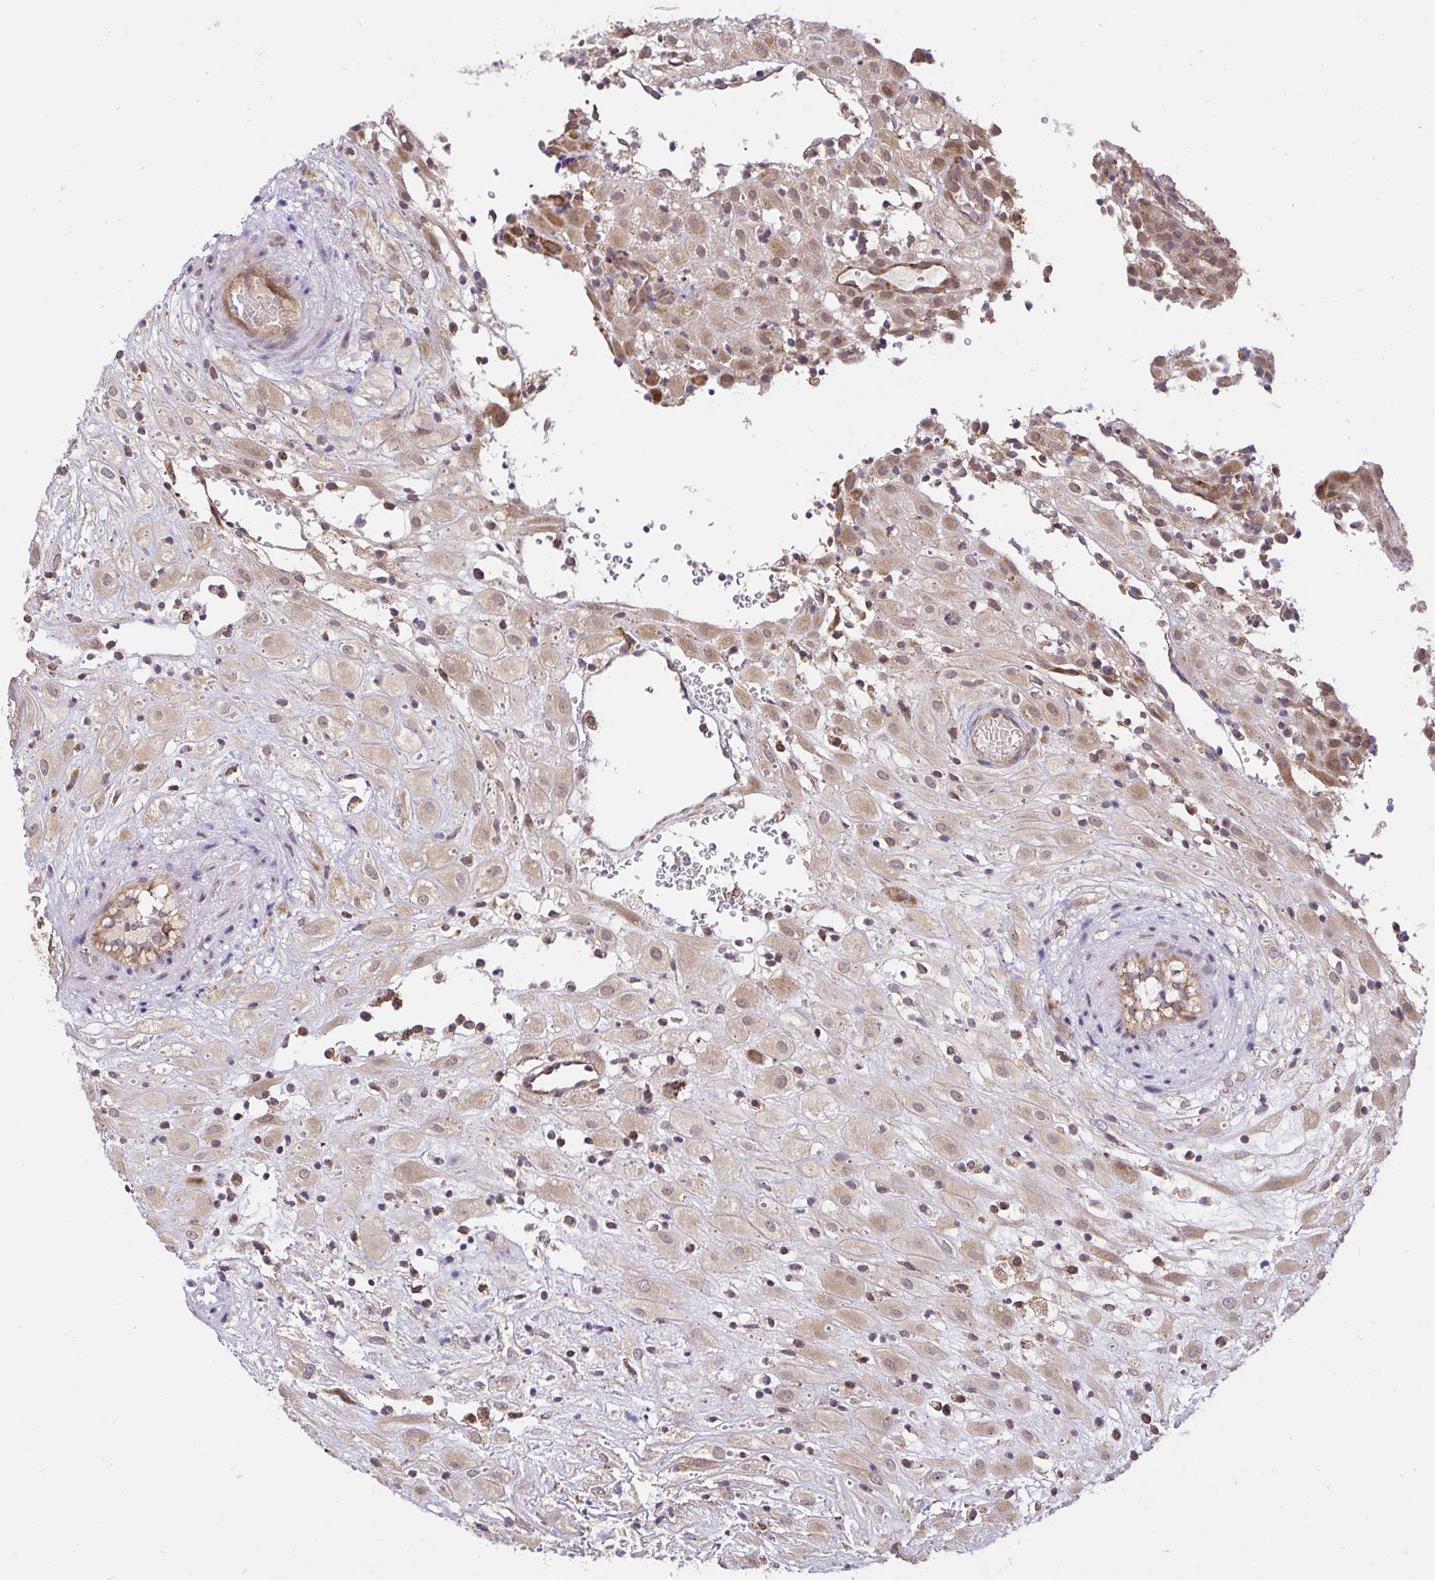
{"staining": {"intensity": "weak", "quantity": "25%-75%", "location": "cytoplasmic/membranous,nuclear"}, "tissue": "placenta", "cell_type": "Decidual cells", "image_type": "normal", "snomed": [{"axis": "morphology", "description": "Normal tissue, NOS"}, {"axis": "topography", "description": "Placenta"}], "caption": "The photomicrograph exhibits staining of normal placenta, revealing weak cytoplasmic/membranous,nuclear protein positivity (brown color) within decidual cells.", "gene": "NAALAD2", "patient": {"sex": "female", "age": 24}}